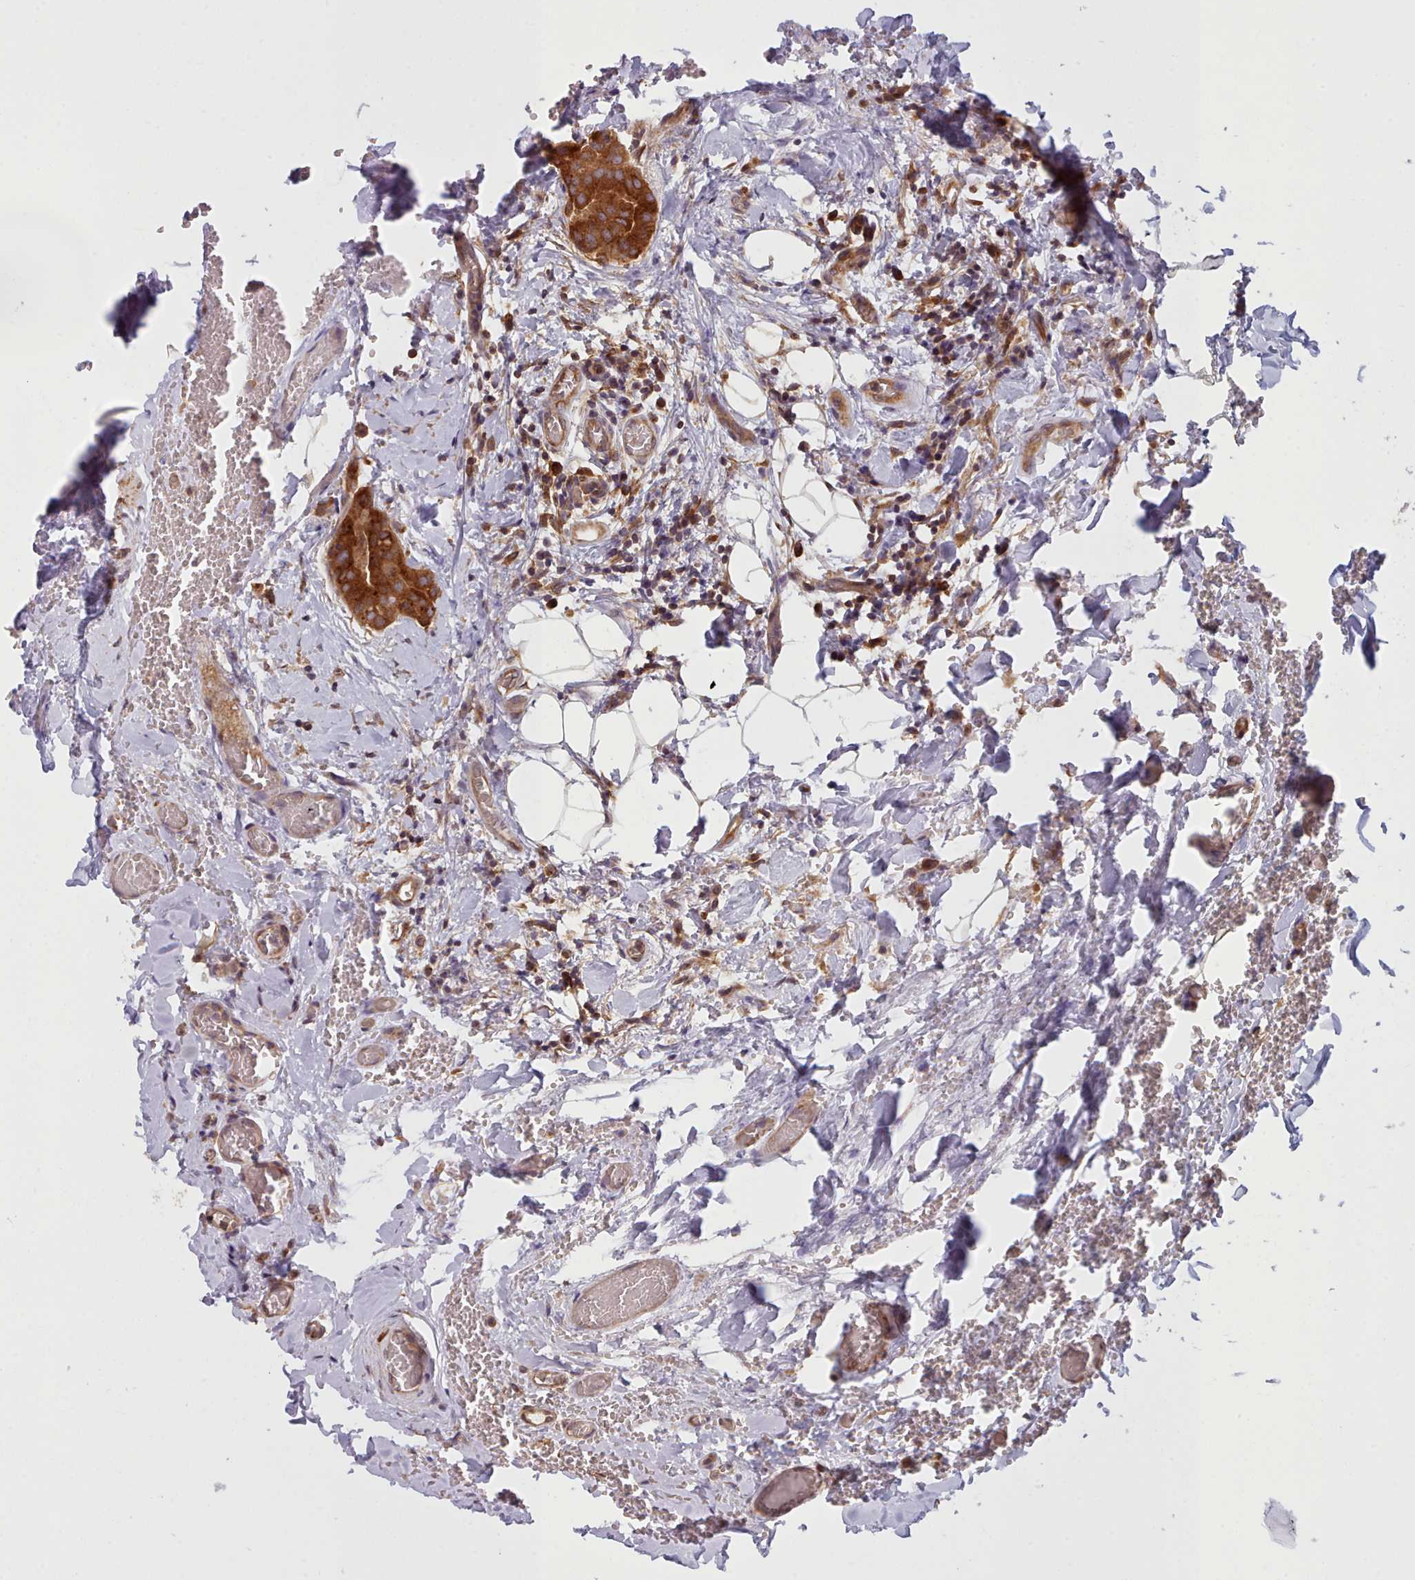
{"staining": {"intensity": "strong", "quantity": ">75%", "location": "cytoplasmic/membranous"}, "tissue": "thyroid cancer", "cell_type": "Tumor cells", "image_type": "cancer", "snomed": [{"axis": "morphology", "description": "Papillary adenocarcinoma, NOS"}, {"axis": "topography", "description": "Thyroid gland"}], "caption": "Protein staining of thyroid cancer (papillary adenocarcinoma) tissue reveals strong cytoplasmic/membranous staining in approximately >75% of tumor cells.", "gene": "CRYBG1", "patient": {"sex": "male", "age": 33}}